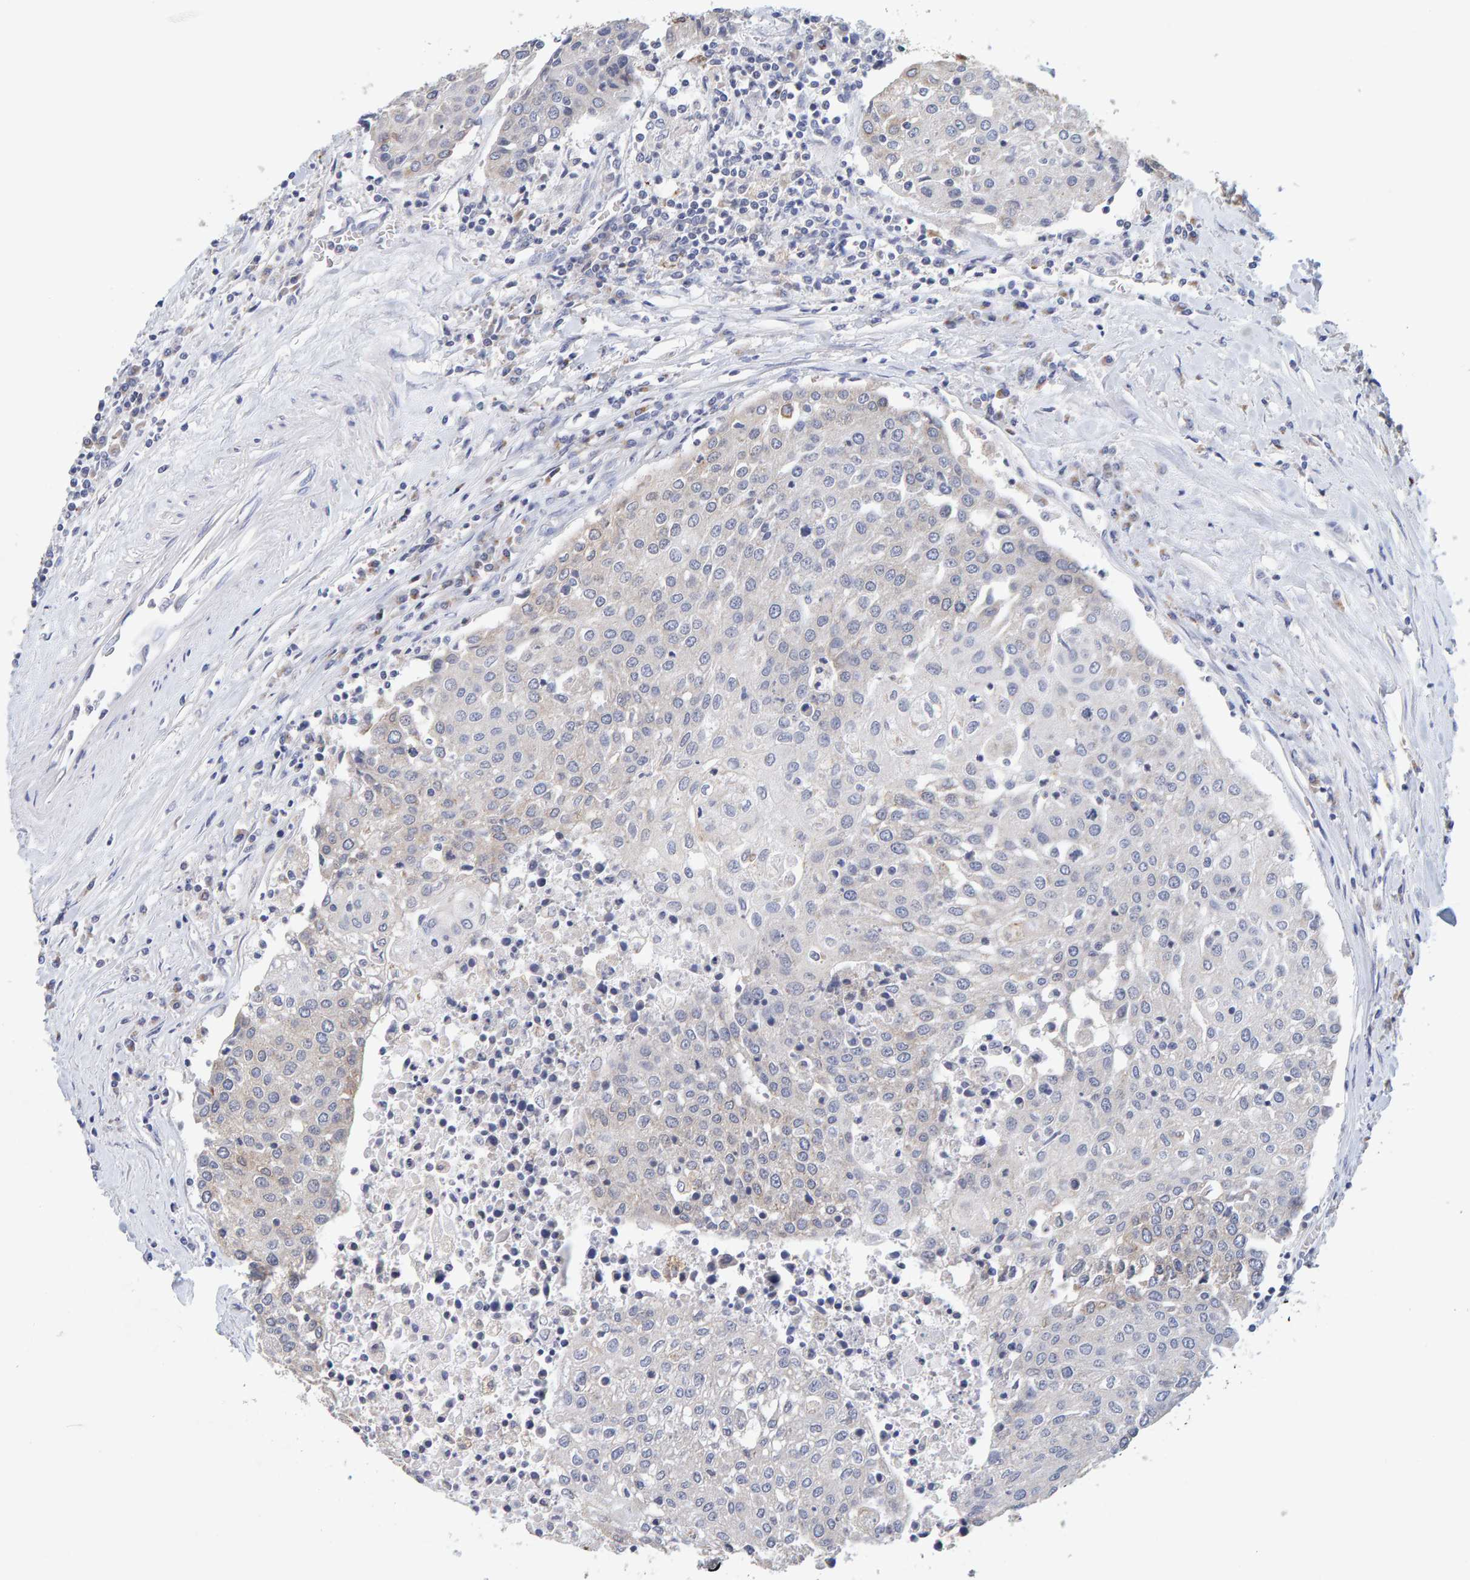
{"staining": {"intensity": "negative", "quantity": "none", "location": "none"}, "tissue": "urothelial cancer", "cell_type": "Tumor cells", "image_type": "cancer", "snomed": [{"axis": "morphology", "description": "Urothelial carcinoma, High grade"}, {"axis": "topography", "description": "Urinary bladder"}], "caption": "Immunohistochemistry (IHC) image of urothelial cancer stained for a protein (brown), which reveals no expression in tumor cells.", "gene": "SGPL1", "patient": {"sex": "female", "age": 85}}